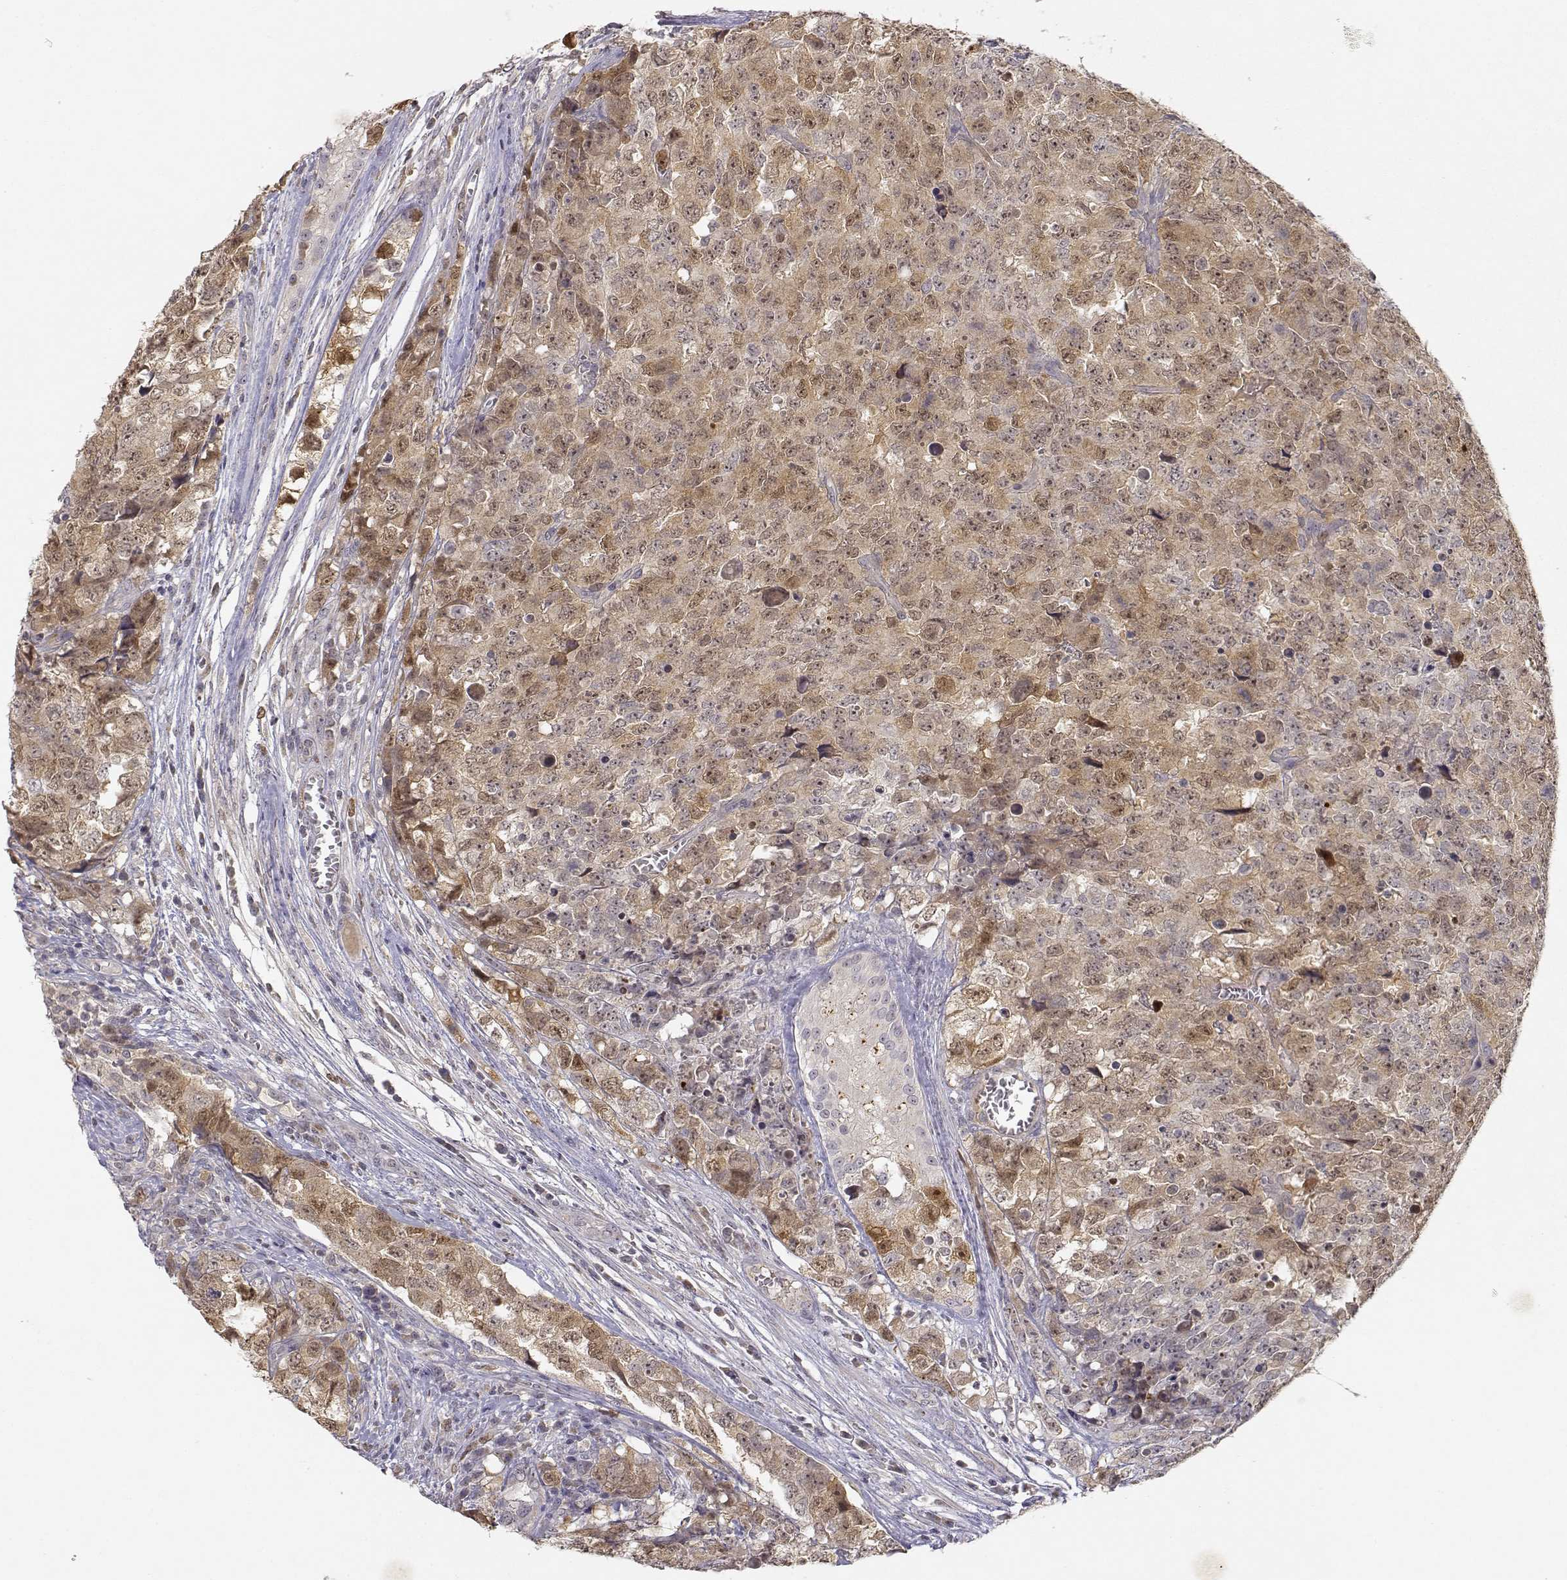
{"staining": {"intensity": "weak", "quantity": ">75%", "location": "cytoplasmic/membranous,nuclear"}, "tissue": "testis cancer", "cell_type": "Tumor cells", "image_type": "cancer", "snomed": [{"axis": "morphology", "description": "Carcinoma, Embryonal, NOS"}, {"axis": "topography", "description": "Testis"}], "caption": "There is low levels of weak cytoplasmic/membranous and nuclear staining in tumor cells of testis embryonal carcinoma, as demonstrated by immunohistochemical staining (brown color).", "gene": "RAD51", "patient": {"sex": "male", "age": 23}}